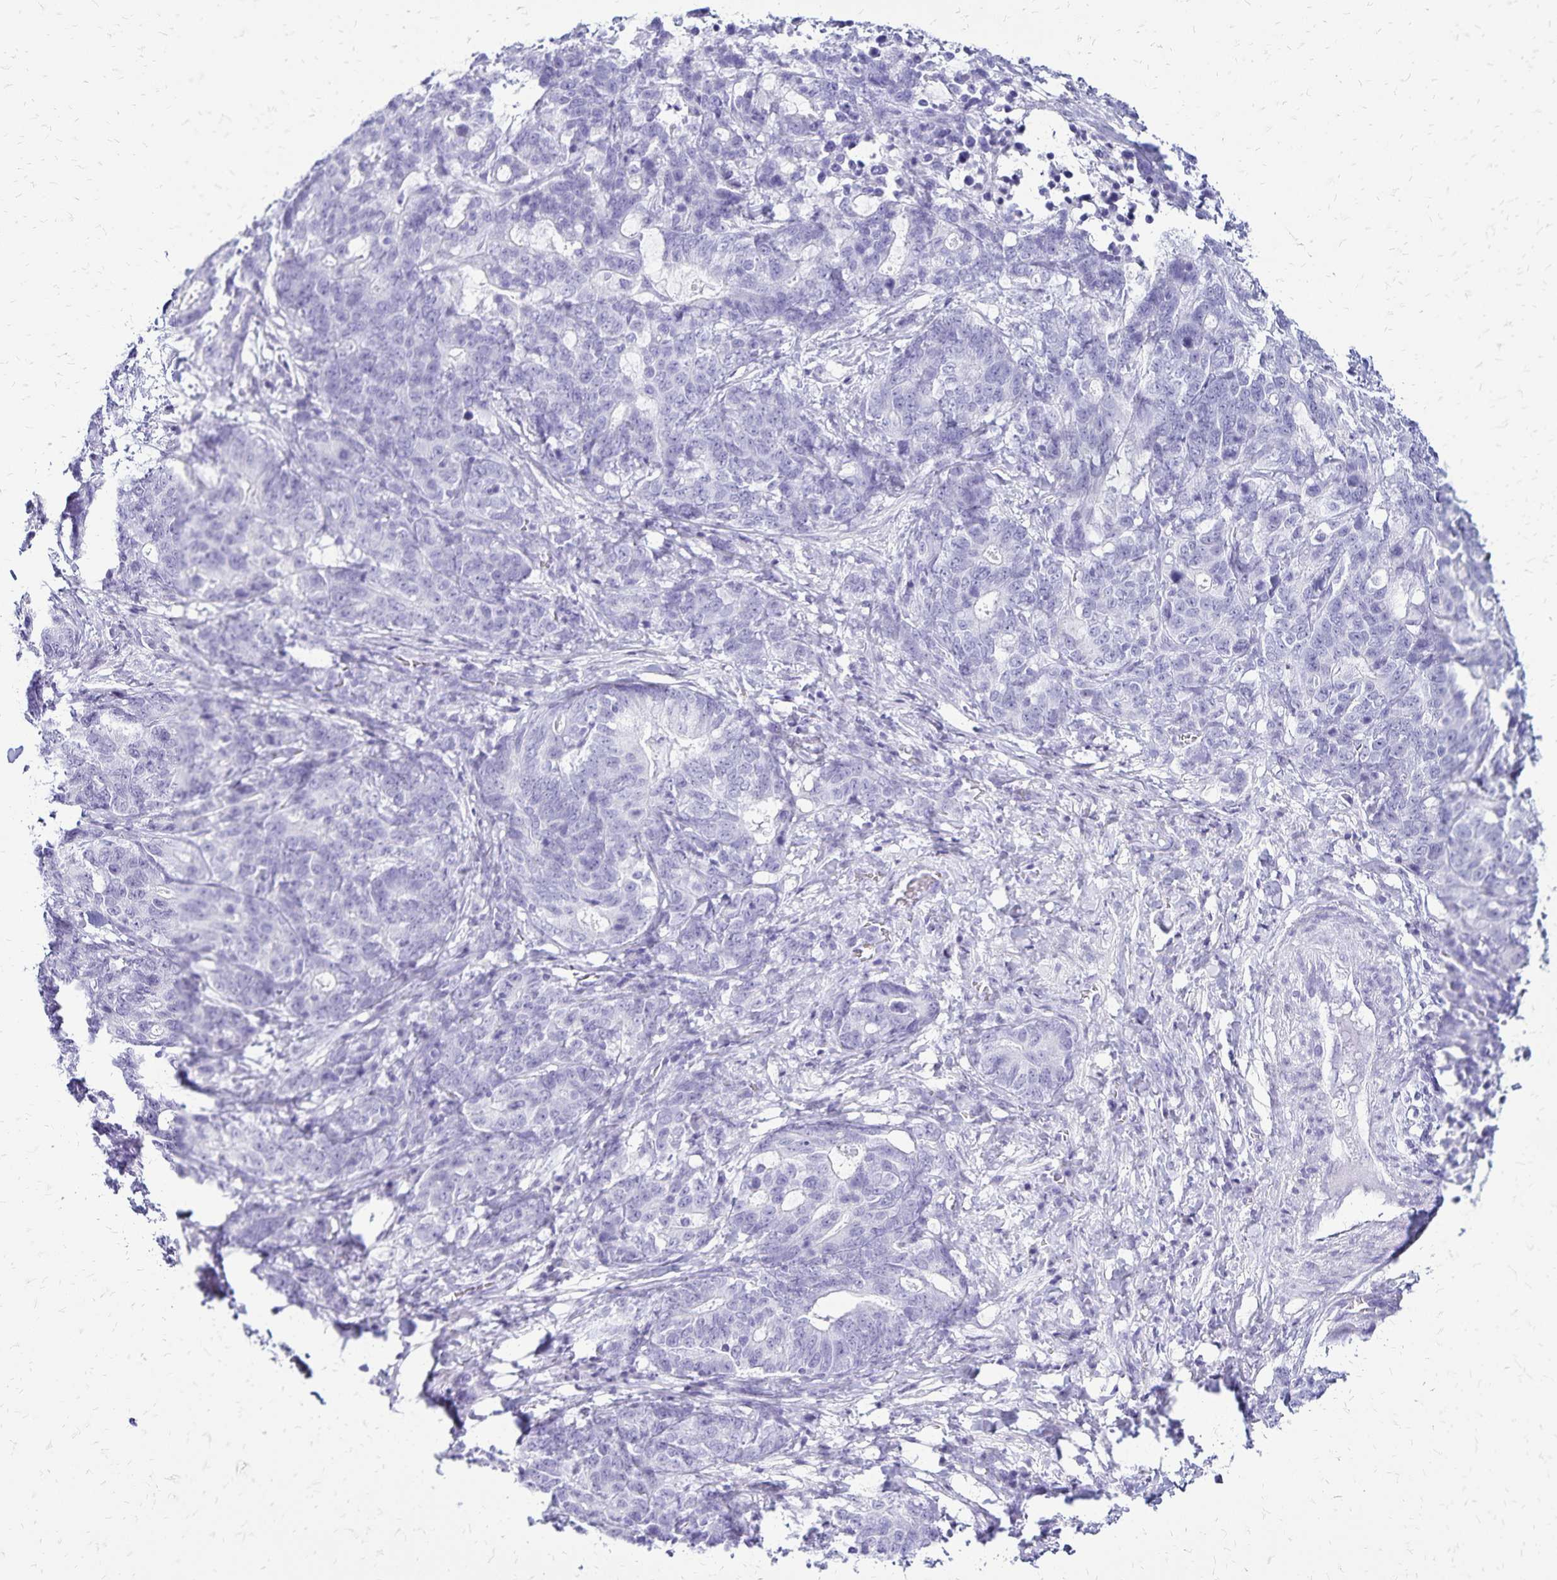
{"staining": {"intensity": "negative", "quantity": "none", "location": "none"}, "tissue": "stomach cancer", "cell_type": "Tumor cells", "image_type": "cancer", "snomed": [{"axis": "morphology", "description": "Normal tissue, NOS"}, {"axis": "morphology", "description": "Adenocarcinoma, NOS"}, {"axis": "topography", "description": "Stomach"}], "caption": "There is no significant staining in tumor cells of stomach cancer. (Immunohistochemistry, brightfield microscopy, high magnification).", "gene": "LIN28B", "patient": {"sex": "female", "age": 64}}